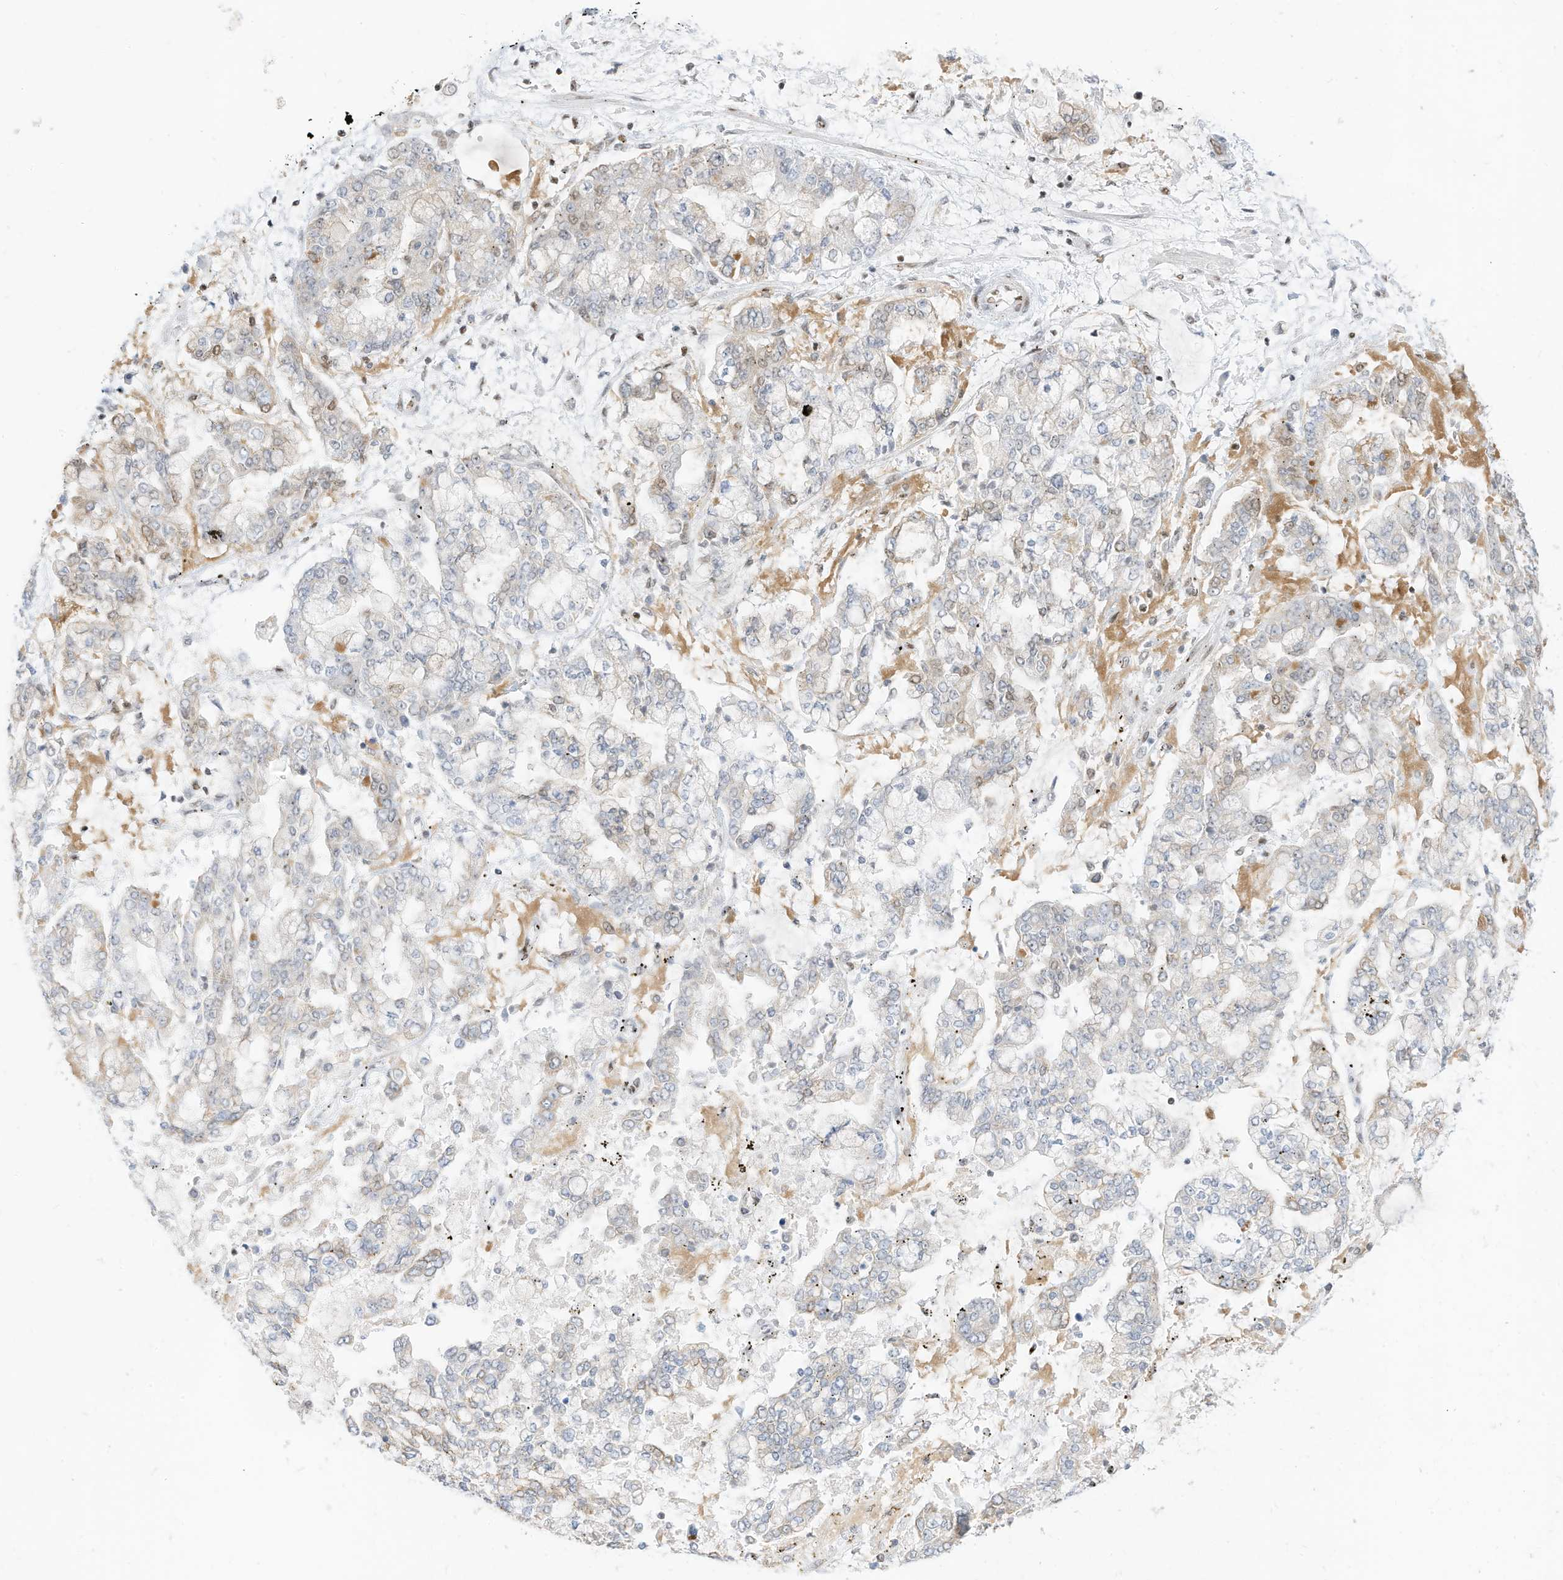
{"staining": {"intensity": "negative", "quantity": "none", "location": "none"}, "tissue": "stomach cancer", "cell_type": "Tumor cells", "image_type": "cancer", "snomed": [{"axis": "morphology", "description": "Normal tissue, NOS"}, {"axis": "morphology", "description": "Adenocarcinoma, NOS"}, {"axis": "topography", "description": "Stomach, upper"}, {"axis": "topography", "description": "Stomach"}], "caption": "Tumor cells are negative for protein expression in human stomach cancer.", "gene": "SMARCA2", "patient": {"sex": "male", "age": 76}}